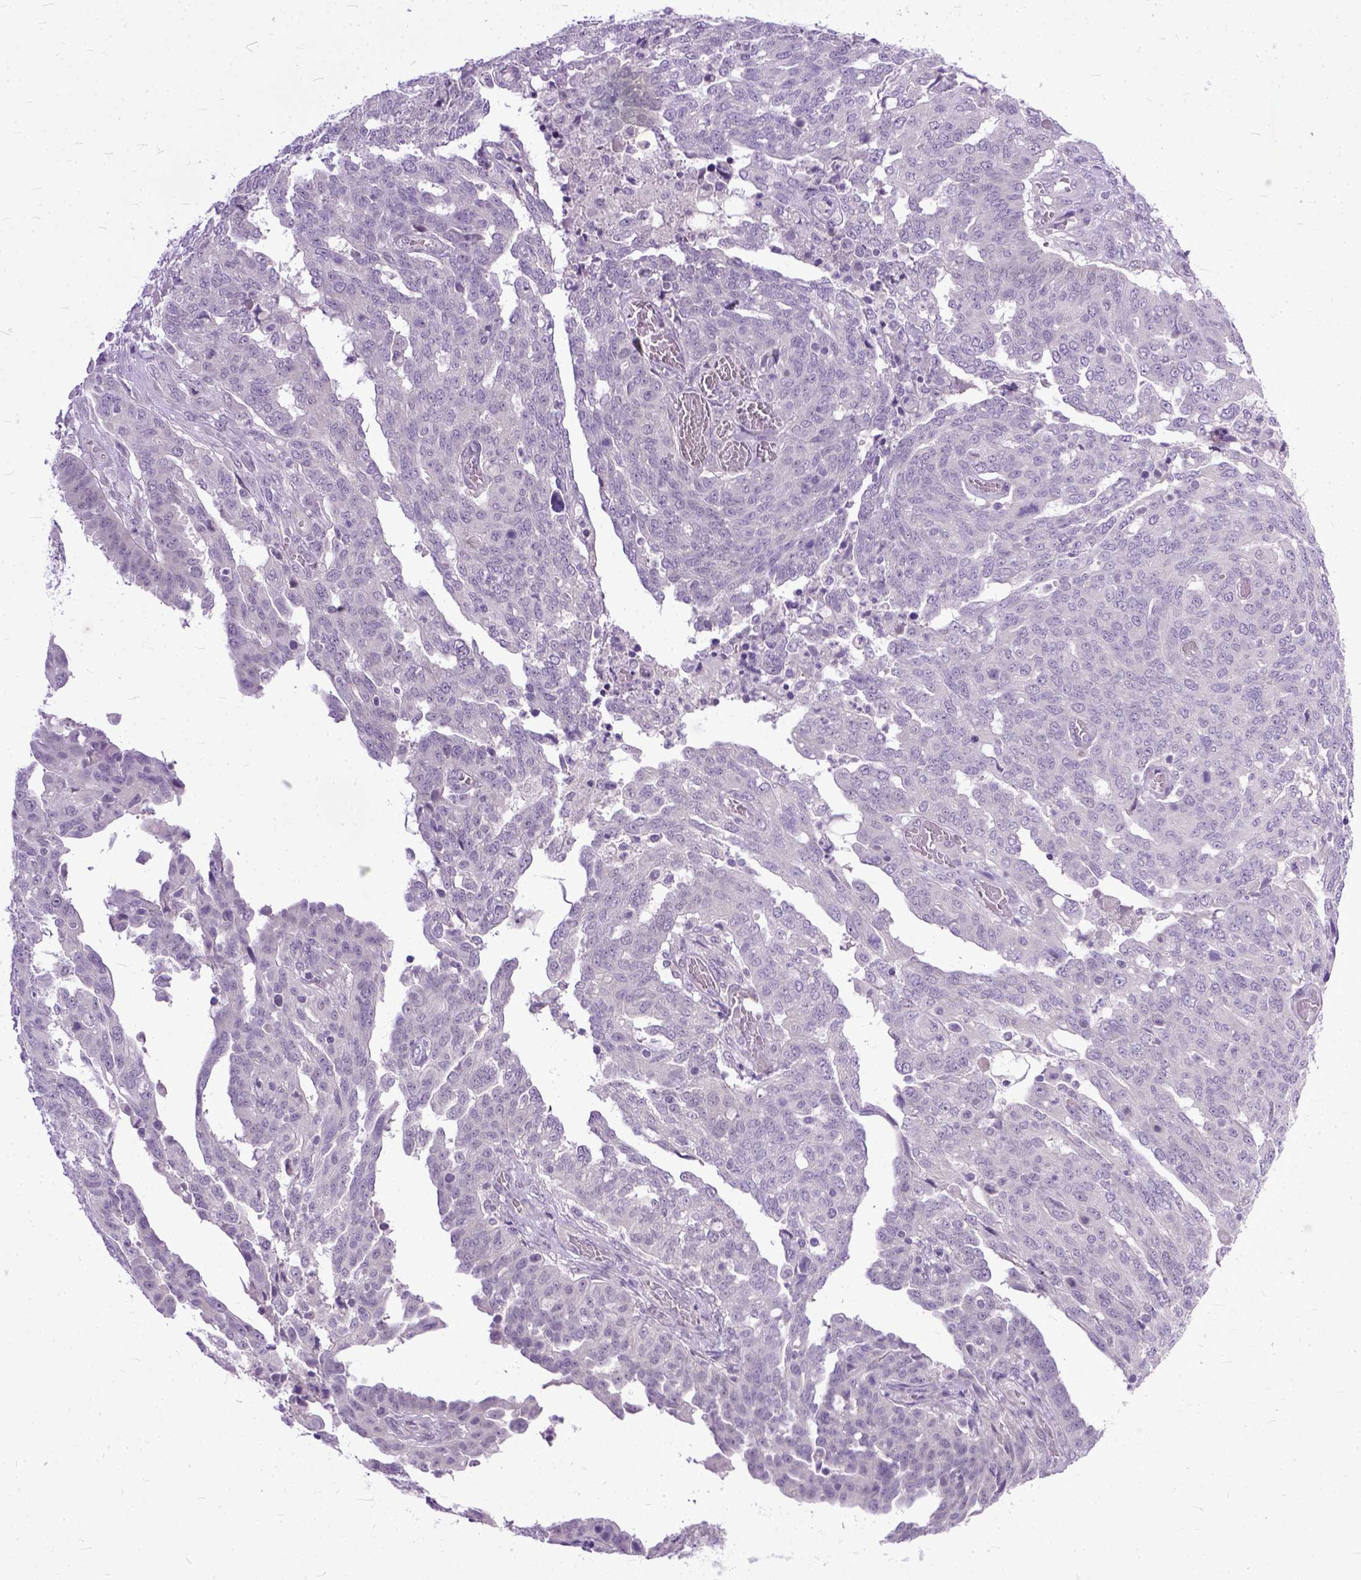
{"staining": {"intensity": "negative", "quantity": "none", "location": "none"}, "tissue": "ovarian cancer", "cell_type": "Tumor cells", "image_type": "cancer", "snomed": [{"axis": "morphology", "description": "Cystadenocarcinoma, serous, NOS"}, {"axis": "topography", "description": "Ovary"}], "caption": "Immunohistochemistry of ovarian serous cystadenocarcinoma reveals no positivity in tumor cells.", "gene": "TCEAL7", "patient": {"sex": "female", "age": 67}}